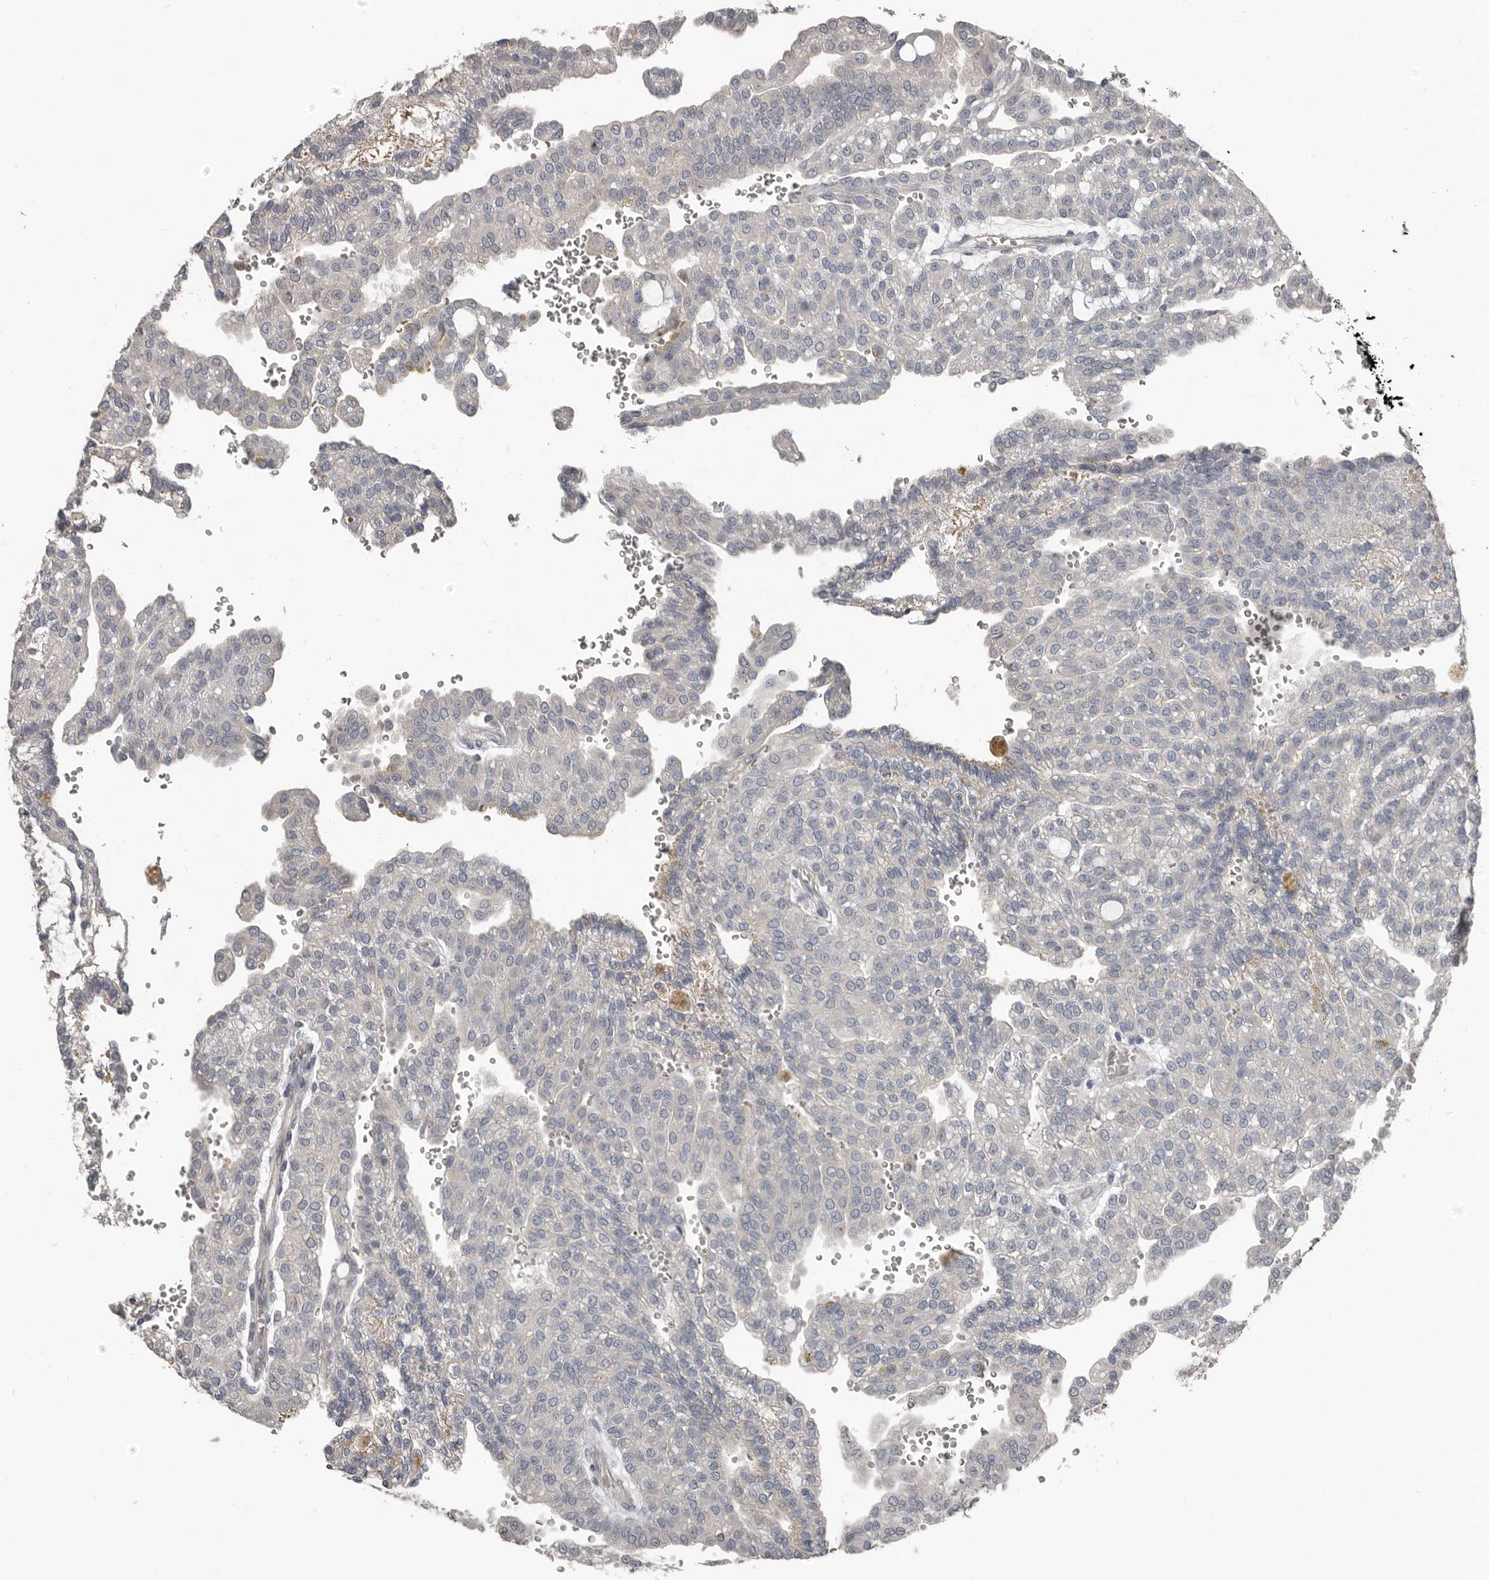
{"staining": {"intensity": "negative", "quantity": "none", "location": "none"}, "tissue": "renal cancer", "cell_type": "Tumor cells", "image_type": "cancer", "snomed": [{"axis": "morphology", "description": "Adenocarcinoma, NOS"}, {"axis": "topography", "description": "Kidney"}], "caption": "Immunohistochemistry (IHC) photomicrograph of neoplastic tissue: human renal adenocarcinoma stained with DAB (3,3'-diaminobenzidine) exhibits no significant protein expression in tumor cells.", "gene": "CA6", "patient": {"sex": "male", "age": 63}}